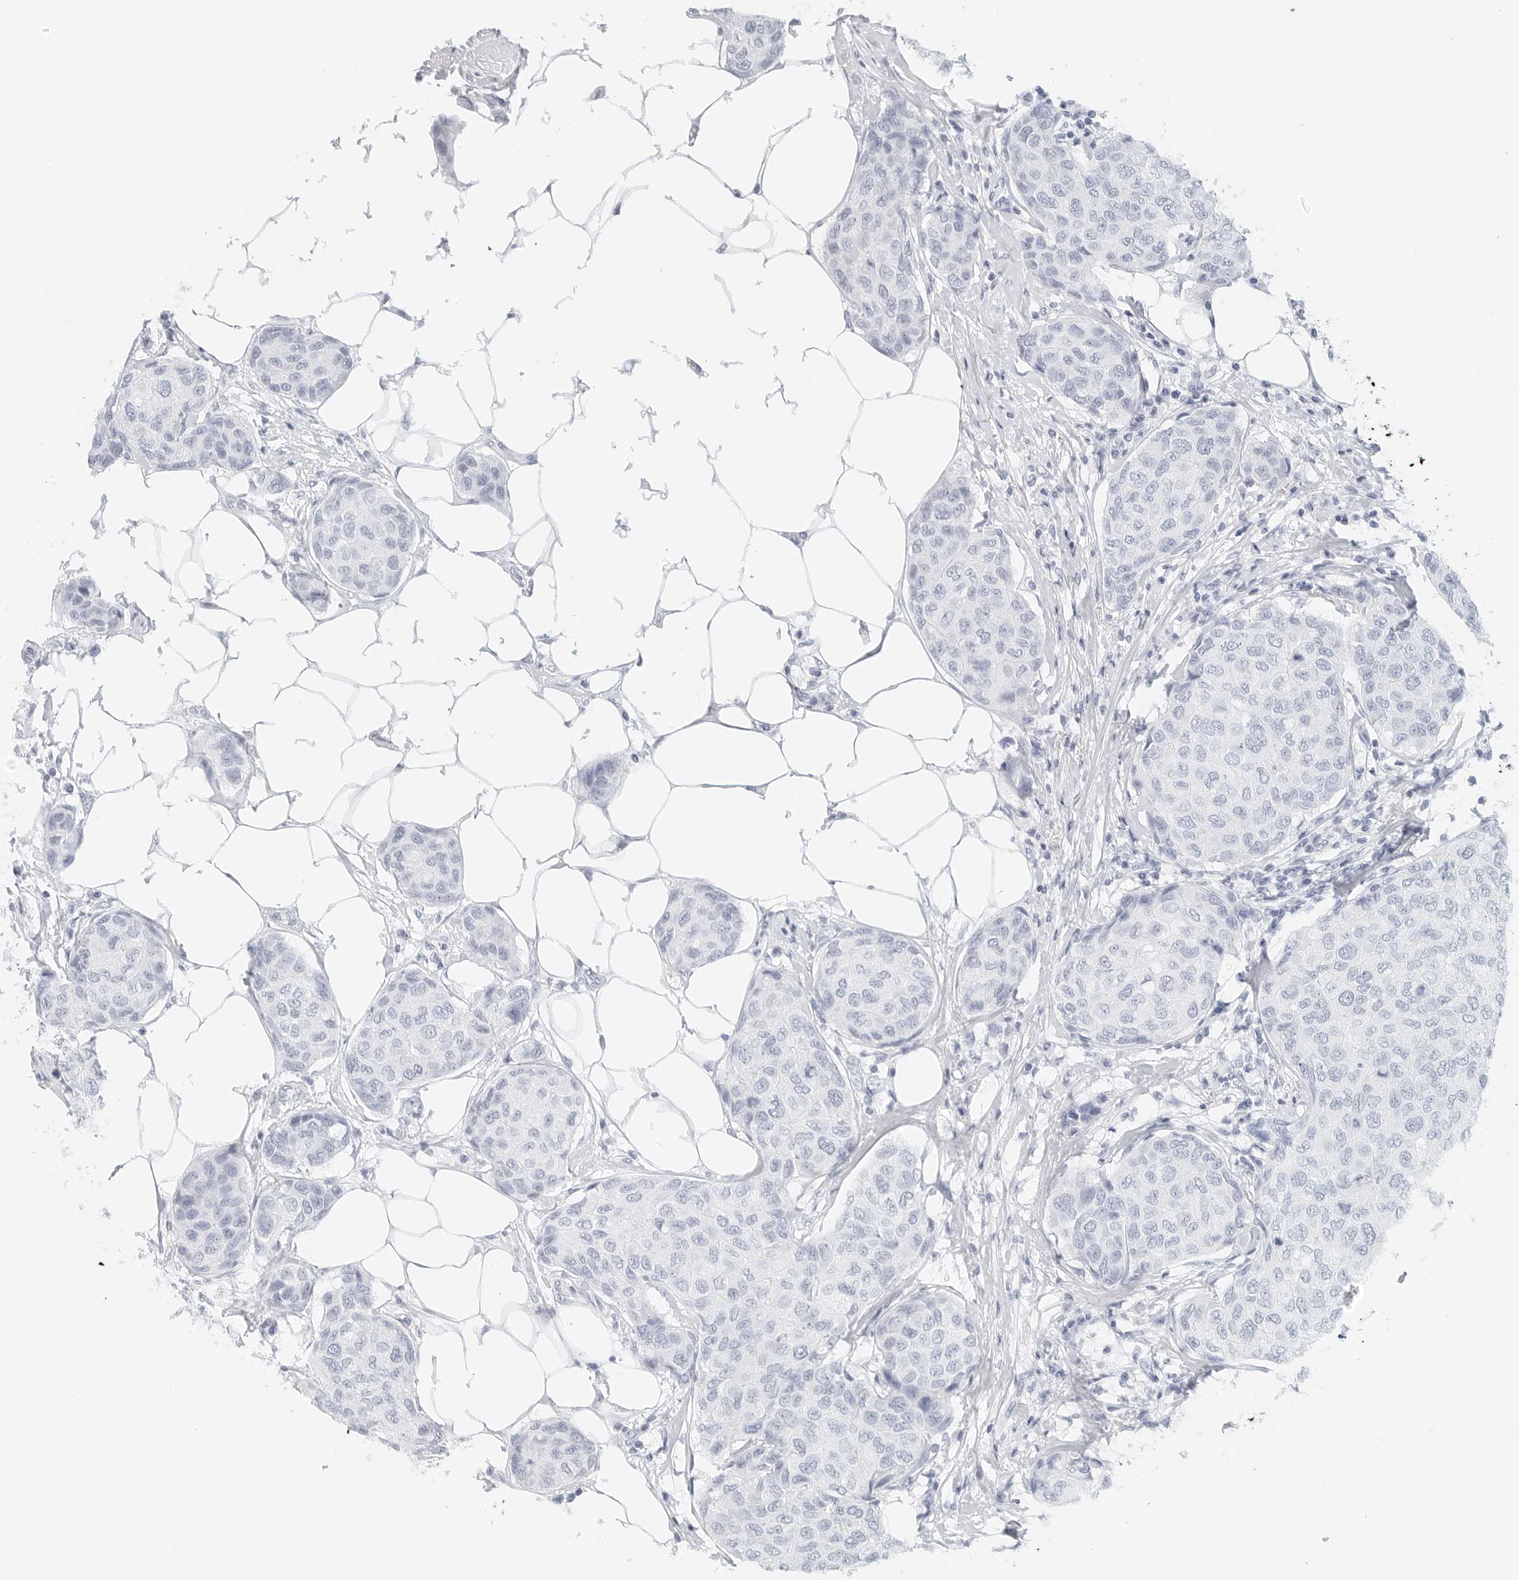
{"staining": {"intensity": "negative", "quantity": "none", "location": "none"}, "tissue": "breast cancer", "cell_type": "Tumor cells", "image_type": "cancer", "snomed": [{"axis": "morphology", "description": "Duct carcinoma"}, {"axis": "topography", "description": "Breast"}], "caption": "This is an IHC photomicrograph of invasive ductal carcinoma (breast). There is no positivity in tumor cells.", "gene": "METAP1", "patient": {"sex": "female", "age": 80}}